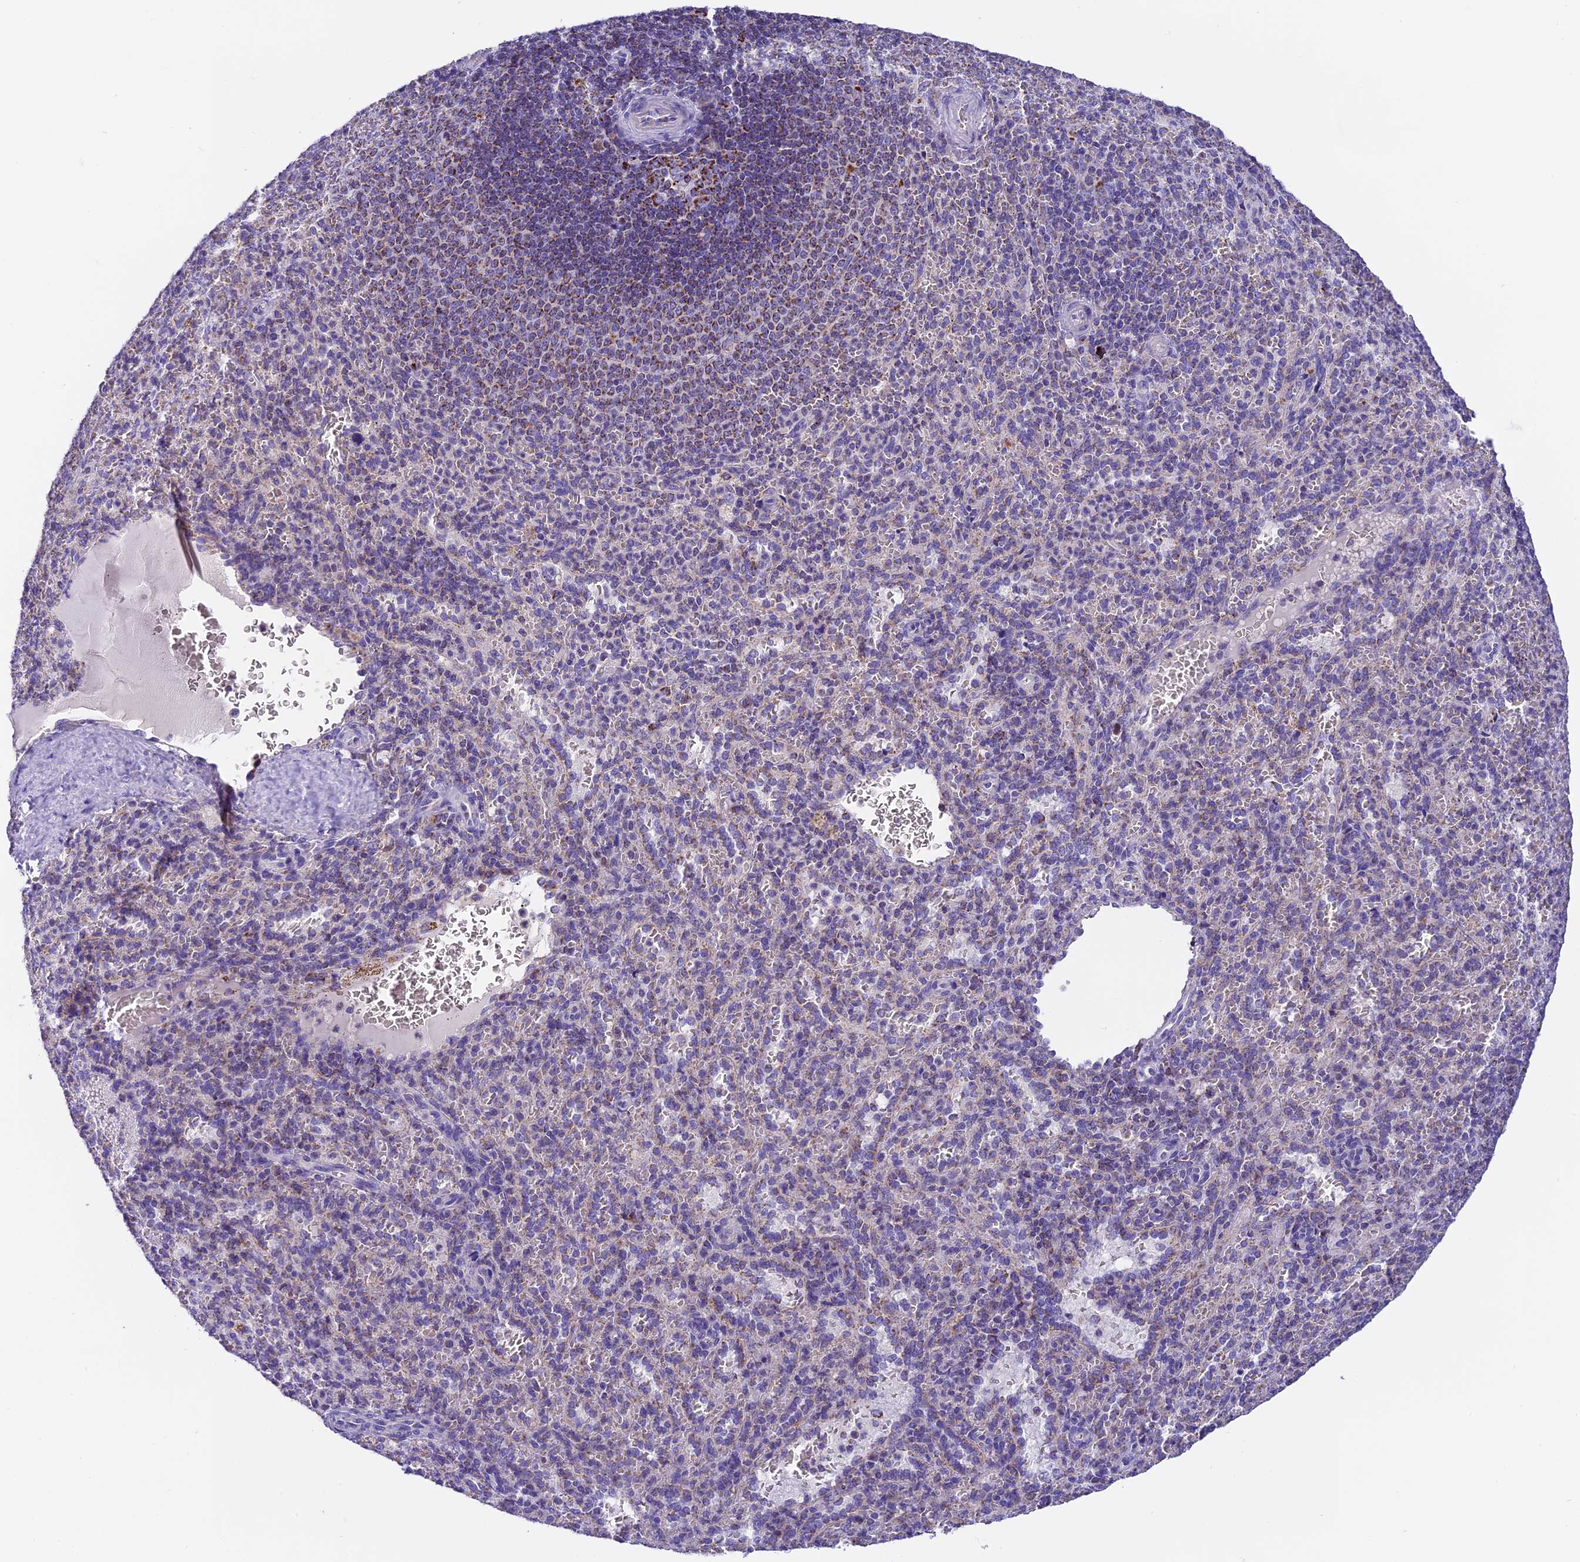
{"staining": {"intensity": "moderate", "quantity": "<25%", "location": "cytoplasmic/membranous"}, "tissue": "spleen", "cell_type": "Cells in red pulp", "image_type": "normal", "snomed": [{"axis": "morphology", "description": "Normal tissue, NOS"}, {"axis": "topography", "description": "Spleen"}], "caption": "Approximately <25% of cells in red pulp in normal human spleen display moderate cytoplasmic/membranous protein positivity as visualized by brown immunohistochemical staining.", "gene": "MGME1", "patient": {"sex": "female", "age": 21}}